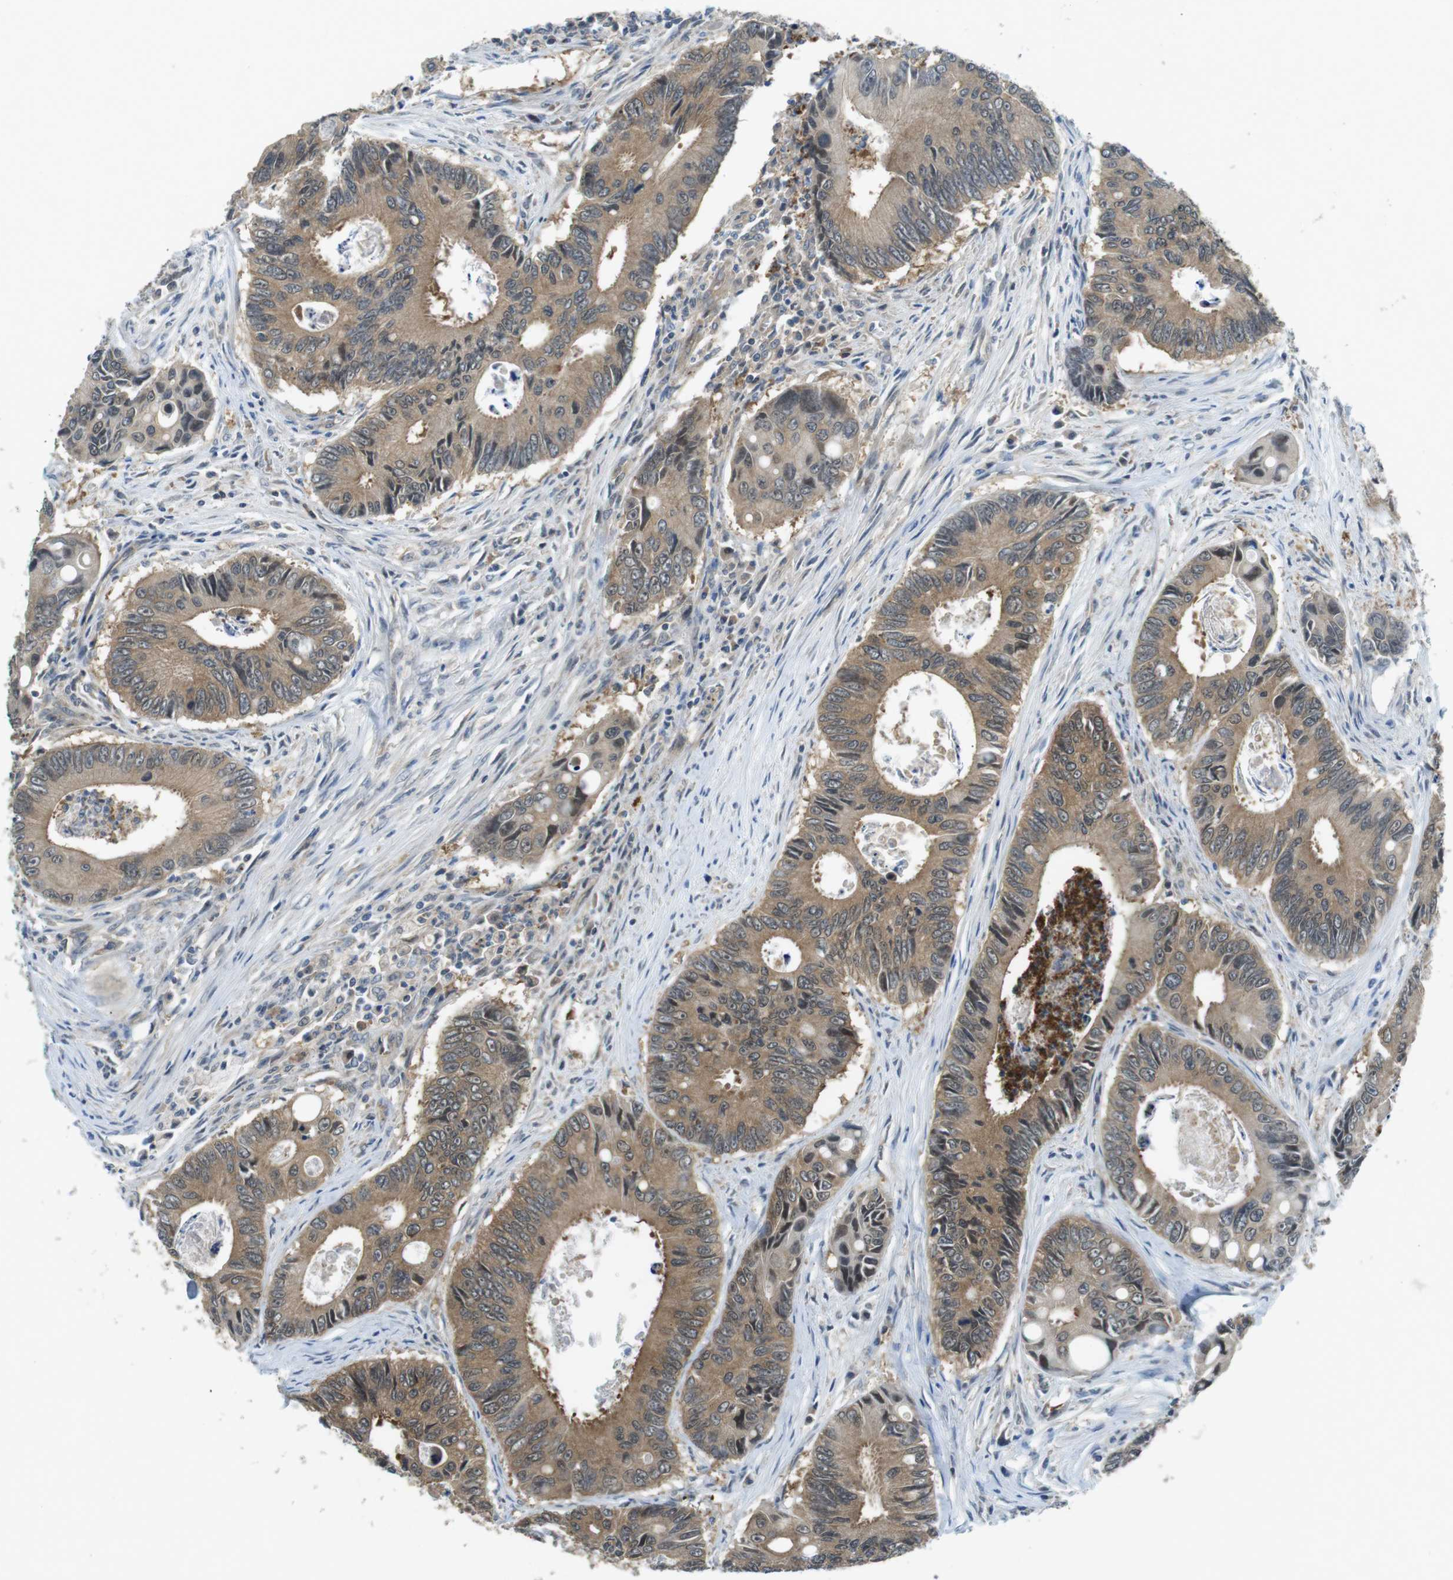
{"staining": {"intensity": "moderate", "quantity": ">75%", "location": "cytoplasmic/membranous"}, "tissue": "colorectal cancer", "cell_type": "Tumor cells", "image_type": "cancer", "snomed": [{"axis": "morphology", "description": "Inflammation, NOS"}, {"axis": "morphology", "description": "Adenocarcinoma, NOS"}, {"axis": "topography", "description": "Colon"}], "caption": "Colorectal cancer (adenocarcinoma) tissue demonstrates moderate cytoplasmic/membranous staining in approximately >75% of tumor cells (Brightfield microscopy of DAB IHC at high magnification).", "gene": "SUGT1", "patient": {"sex": "male", "age": 72}}